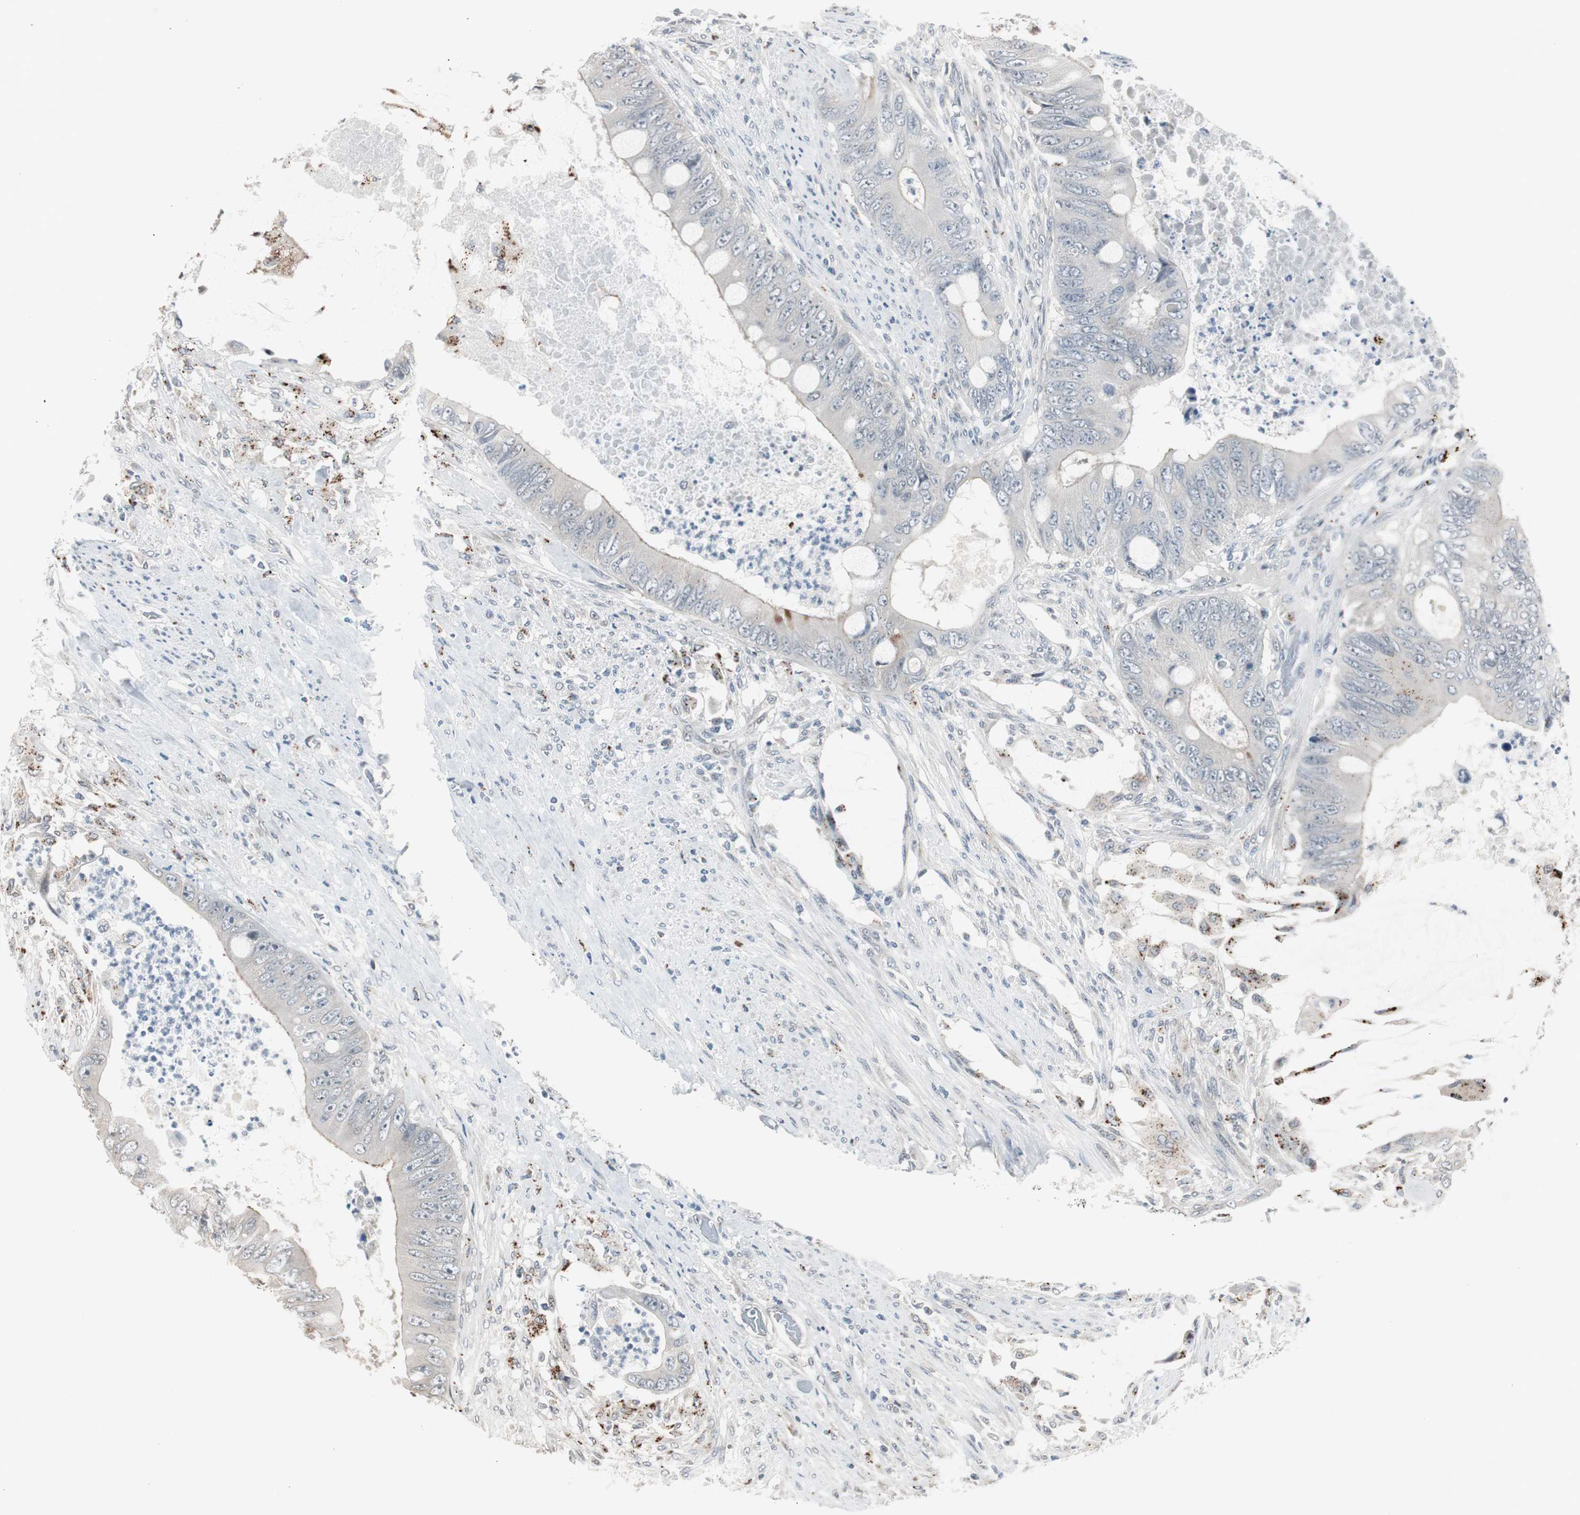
{"staining": {"intensity": "negative", "quantity": "none", "location": "none"}, "tissue": "colorectal cancer", "cell_type": "Tumor cells", "image_type": "cancer", "snomed": [{"axis": "morphology", "description": "Adenocarcinoma, NOS"}, {"axis": "topography", "description": "Rectum"}], "caption": "The photomicrograph shows no significant positivity in tumor cells of colorectal adenocarcinoma. Nuclei are stained in blue.", "gene": "BOLA1", "patient": {"sex": "female", "age": 77}}